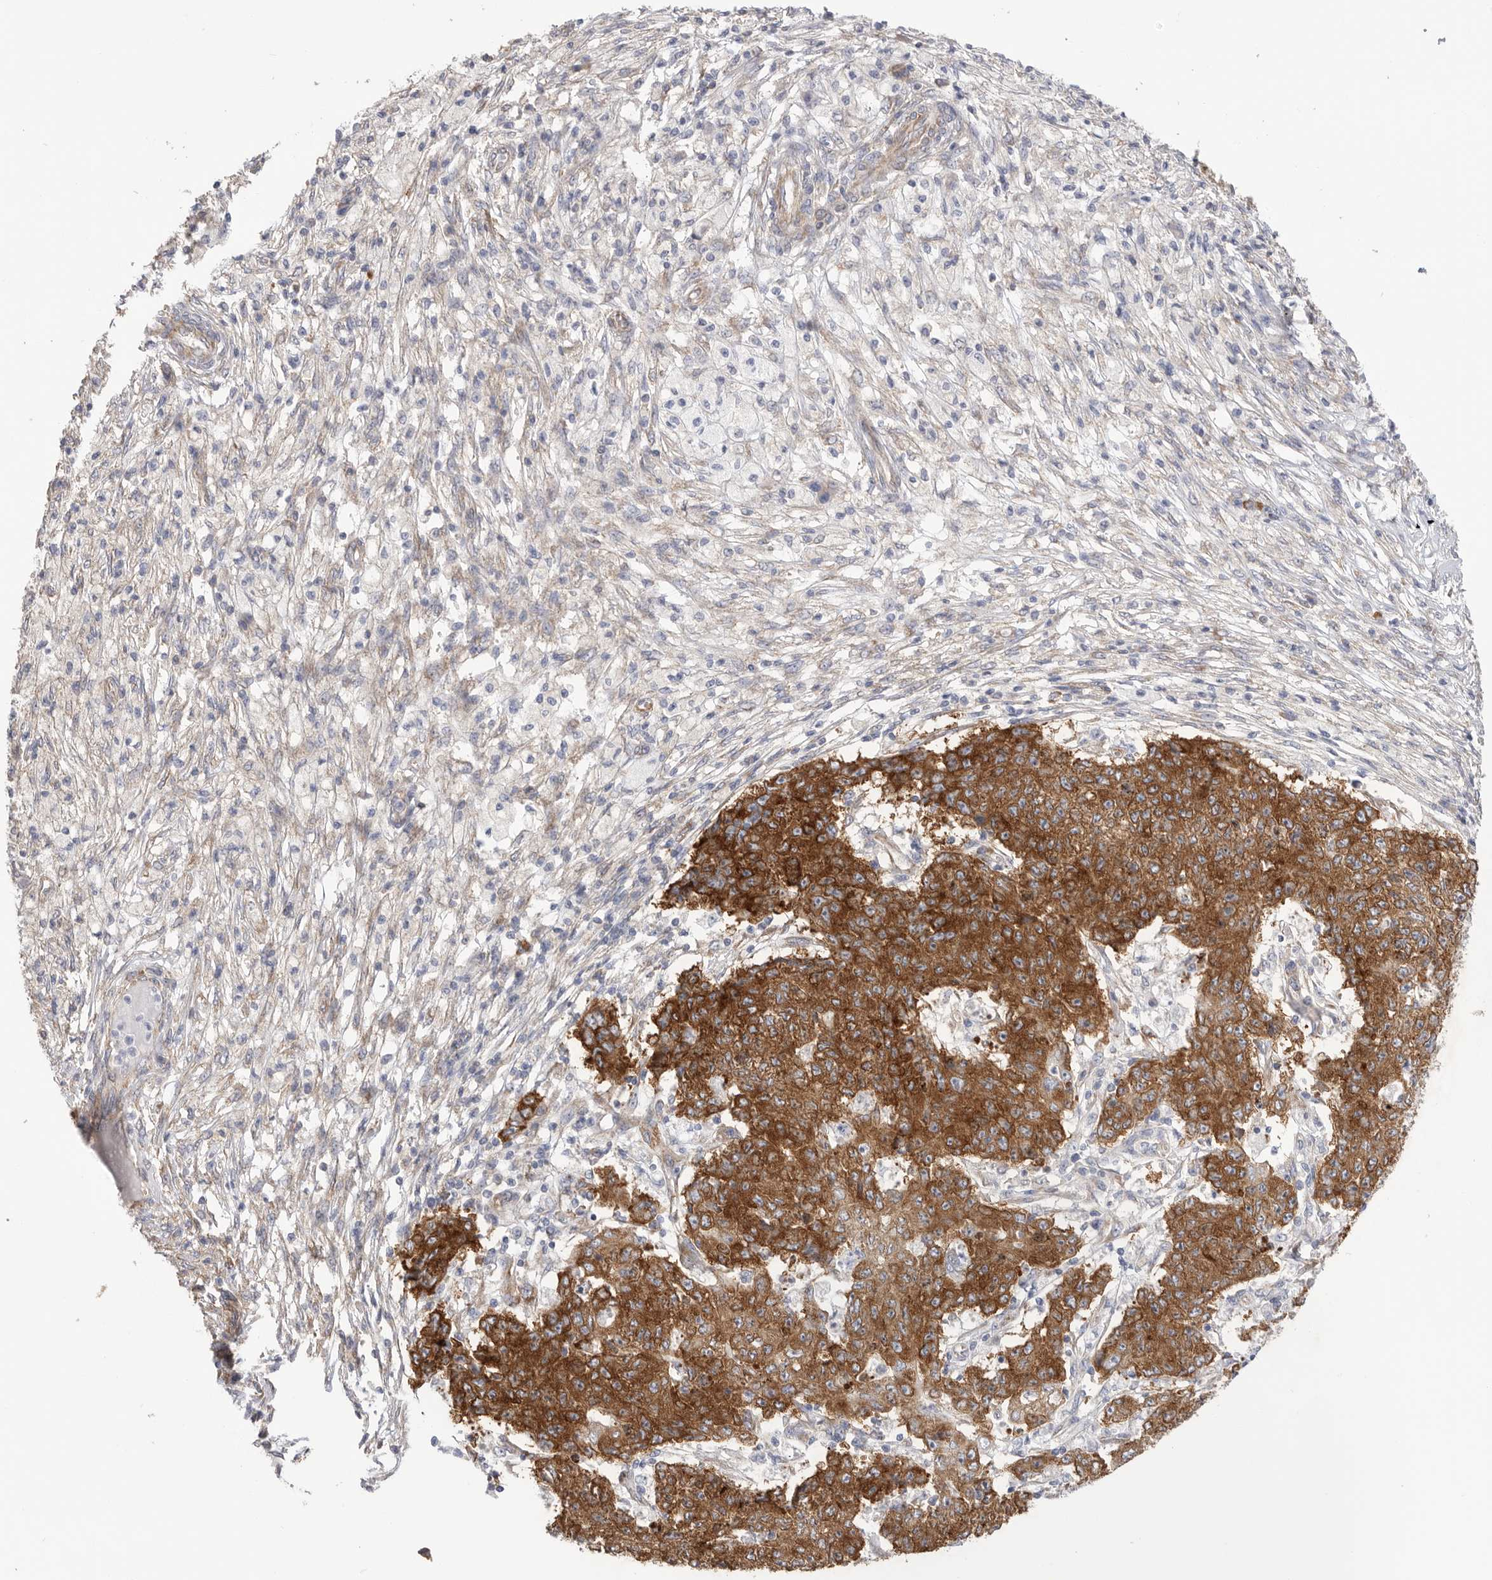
{"staining": {"intensity": "strong", "quantity": ">75%", "location": "cytoplasmic/membranous"}, "tissue": "ovarian cancer", "cell_type": "Tumor cells", "image_type": "cancer", "snomed": [{"axis": "morphology", "description": "Carcinoma, endometroid"}, {"axis": "topography", "description": "Ovary"}], "caption": "A histopathology image of human endometroid carcinoma (ovarian) stained for a protein shows strong cytoplasmic/membranous brown staining in tumor cells.", "gene": "SERBP1", "patient": {"sex": "female", "age": 42}}